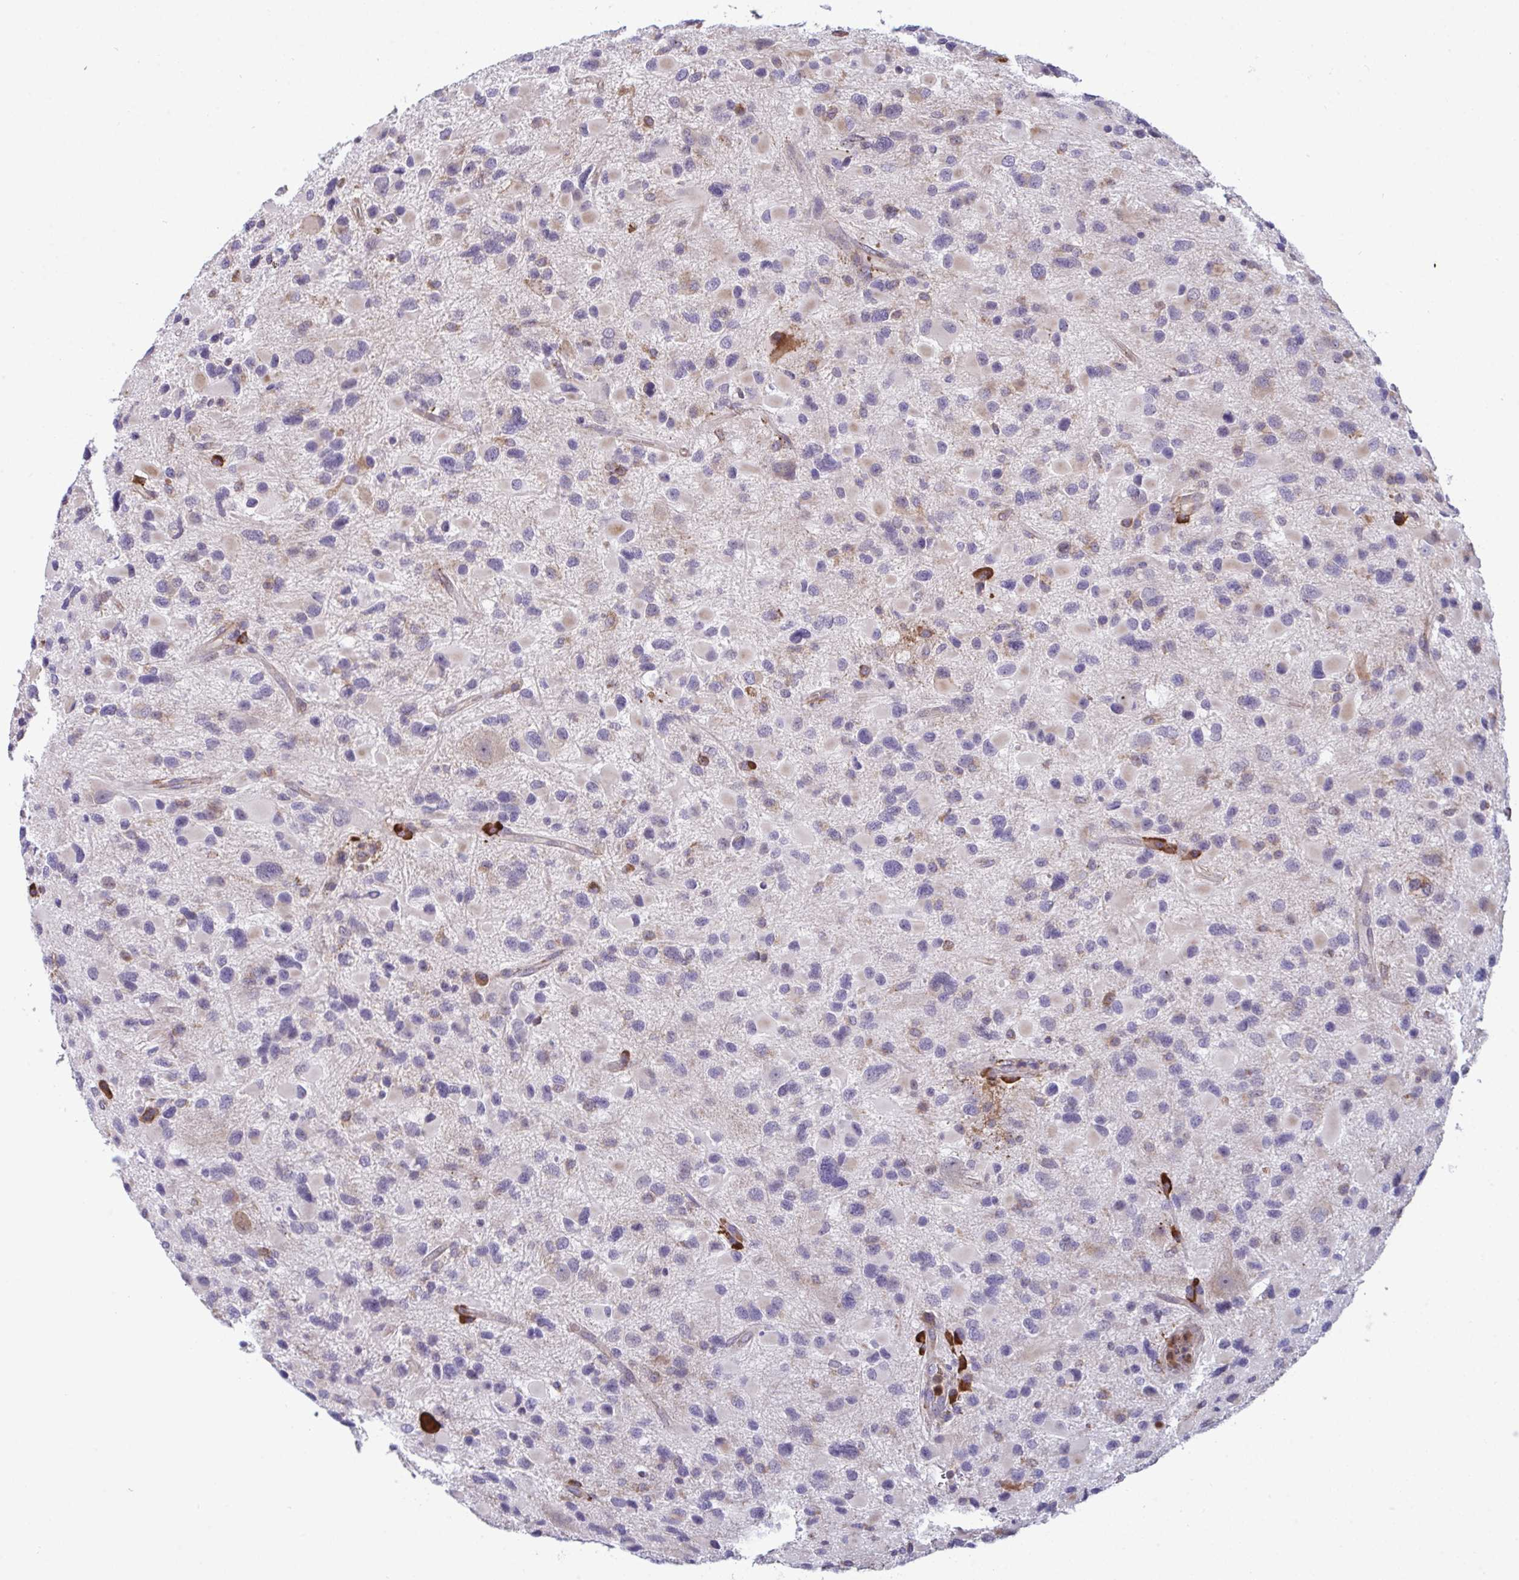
{"staining": {"intensity": "negative", "quantity": "none", "location": "none"}, "tissue": "glioma", "cell_type": "Tumor cells", "image_type": "cancer", "snomed": [{"axis": "morphology", "description": "Glioma, malignant, Low grade"}, {"axis": "topography", "description": "Brain"}], "caption": "This histopathology image is of glioma stained with immunohistochemistry to label a protein in brown with the nuclei are counter-stained blue. There is no positivity in tumor cells.", "gene": "MYMK", "patient": {"sex": "female", "age": 32}}